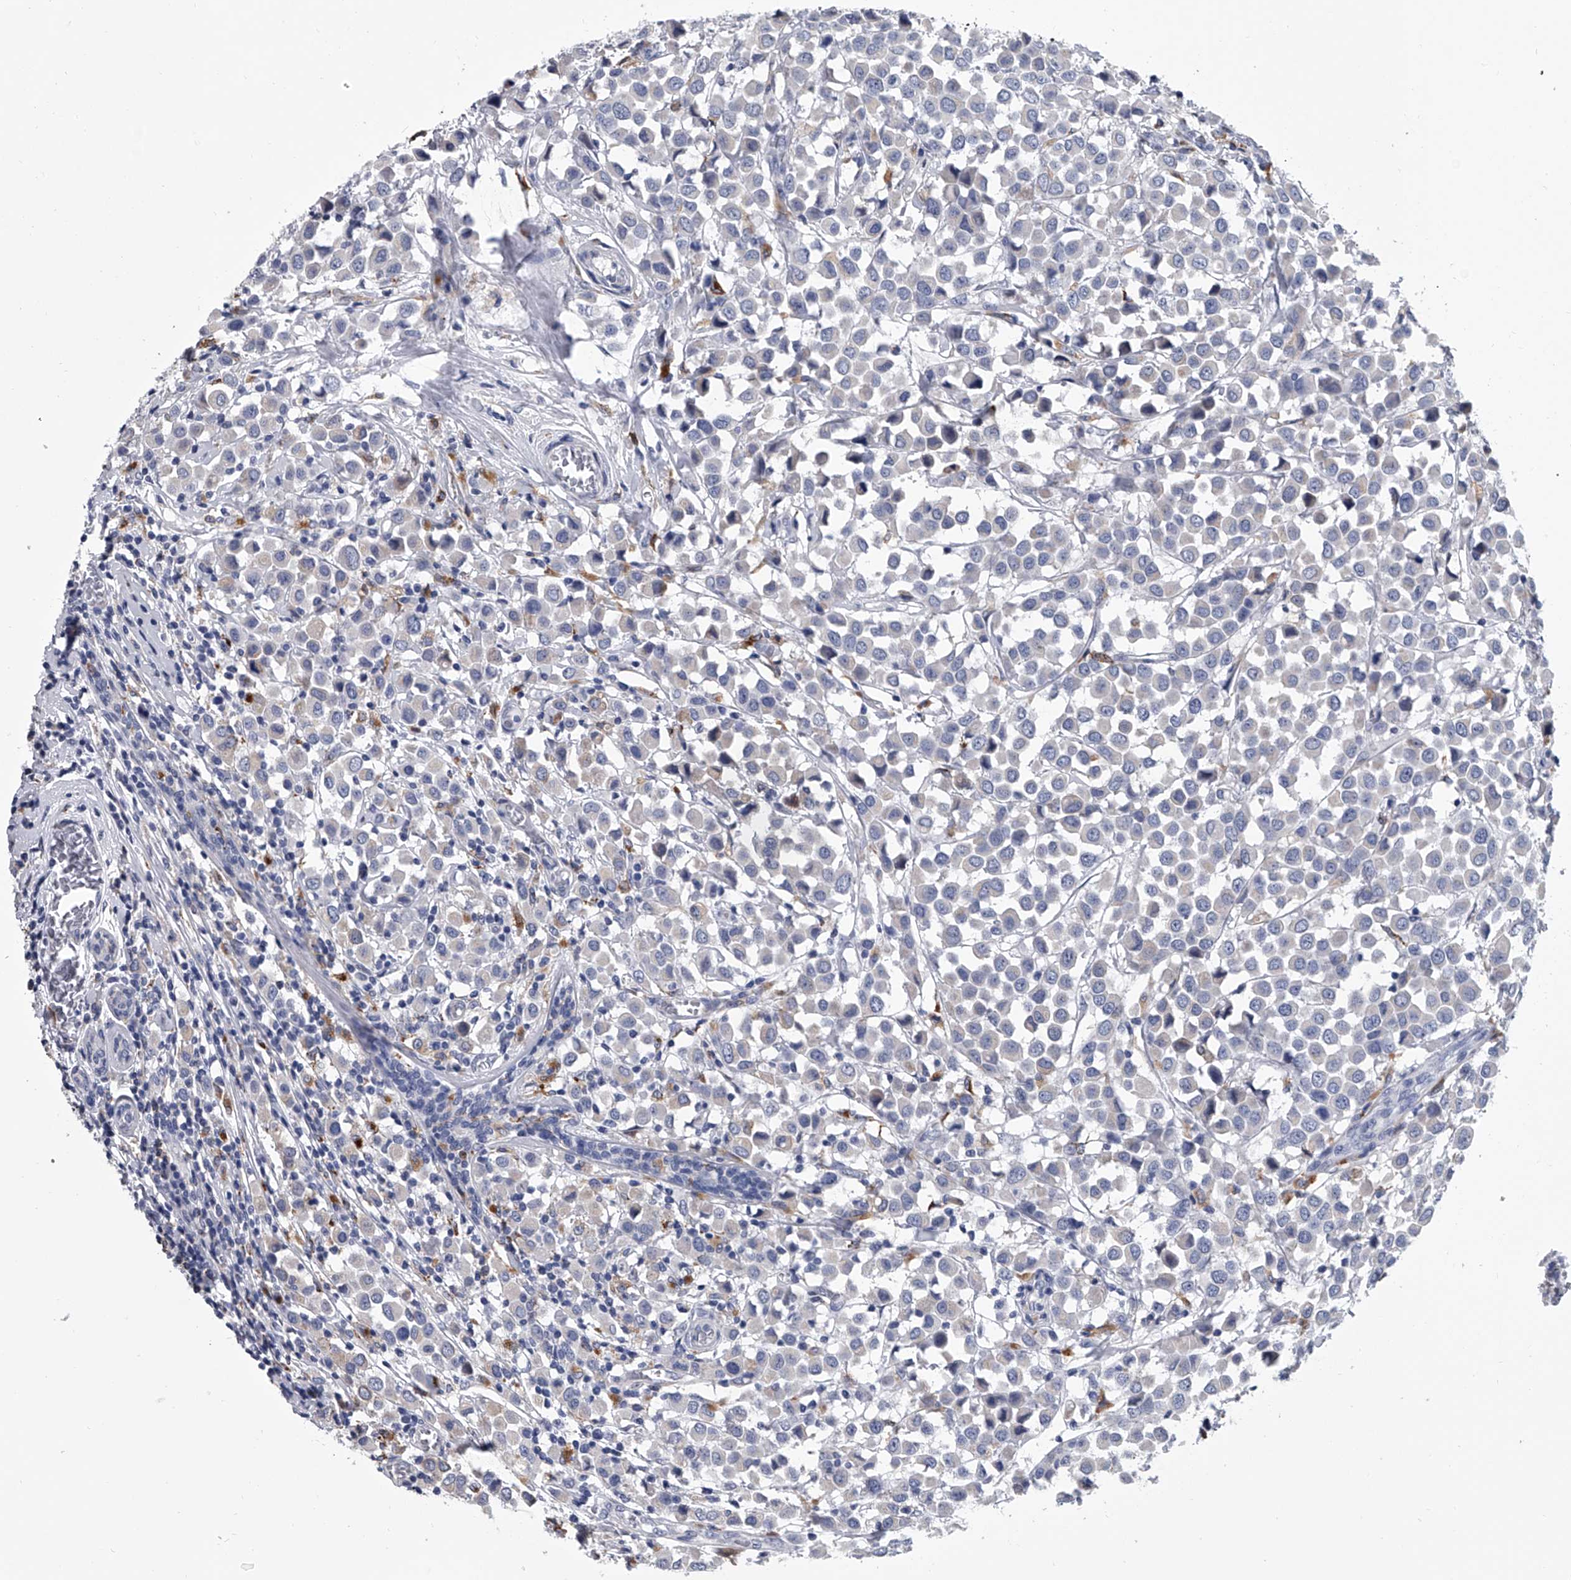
{"staining": {"intensity": "negative", "quantity": "none", "location": "none"}, "tissue": "breast cancer", "cell_type": "Tumor cells", "image_type": "cancer", "snomed": [{"axis": "morphology", "description": "Duct carcinoma"}, {"axis": "topography", "description": "Breast"}], "caption": "Tumor cells show no significant staining in breast intraductal carcinoma.", "gene": "TRIM8", "patient": {"sex": "female", "age": 61}}